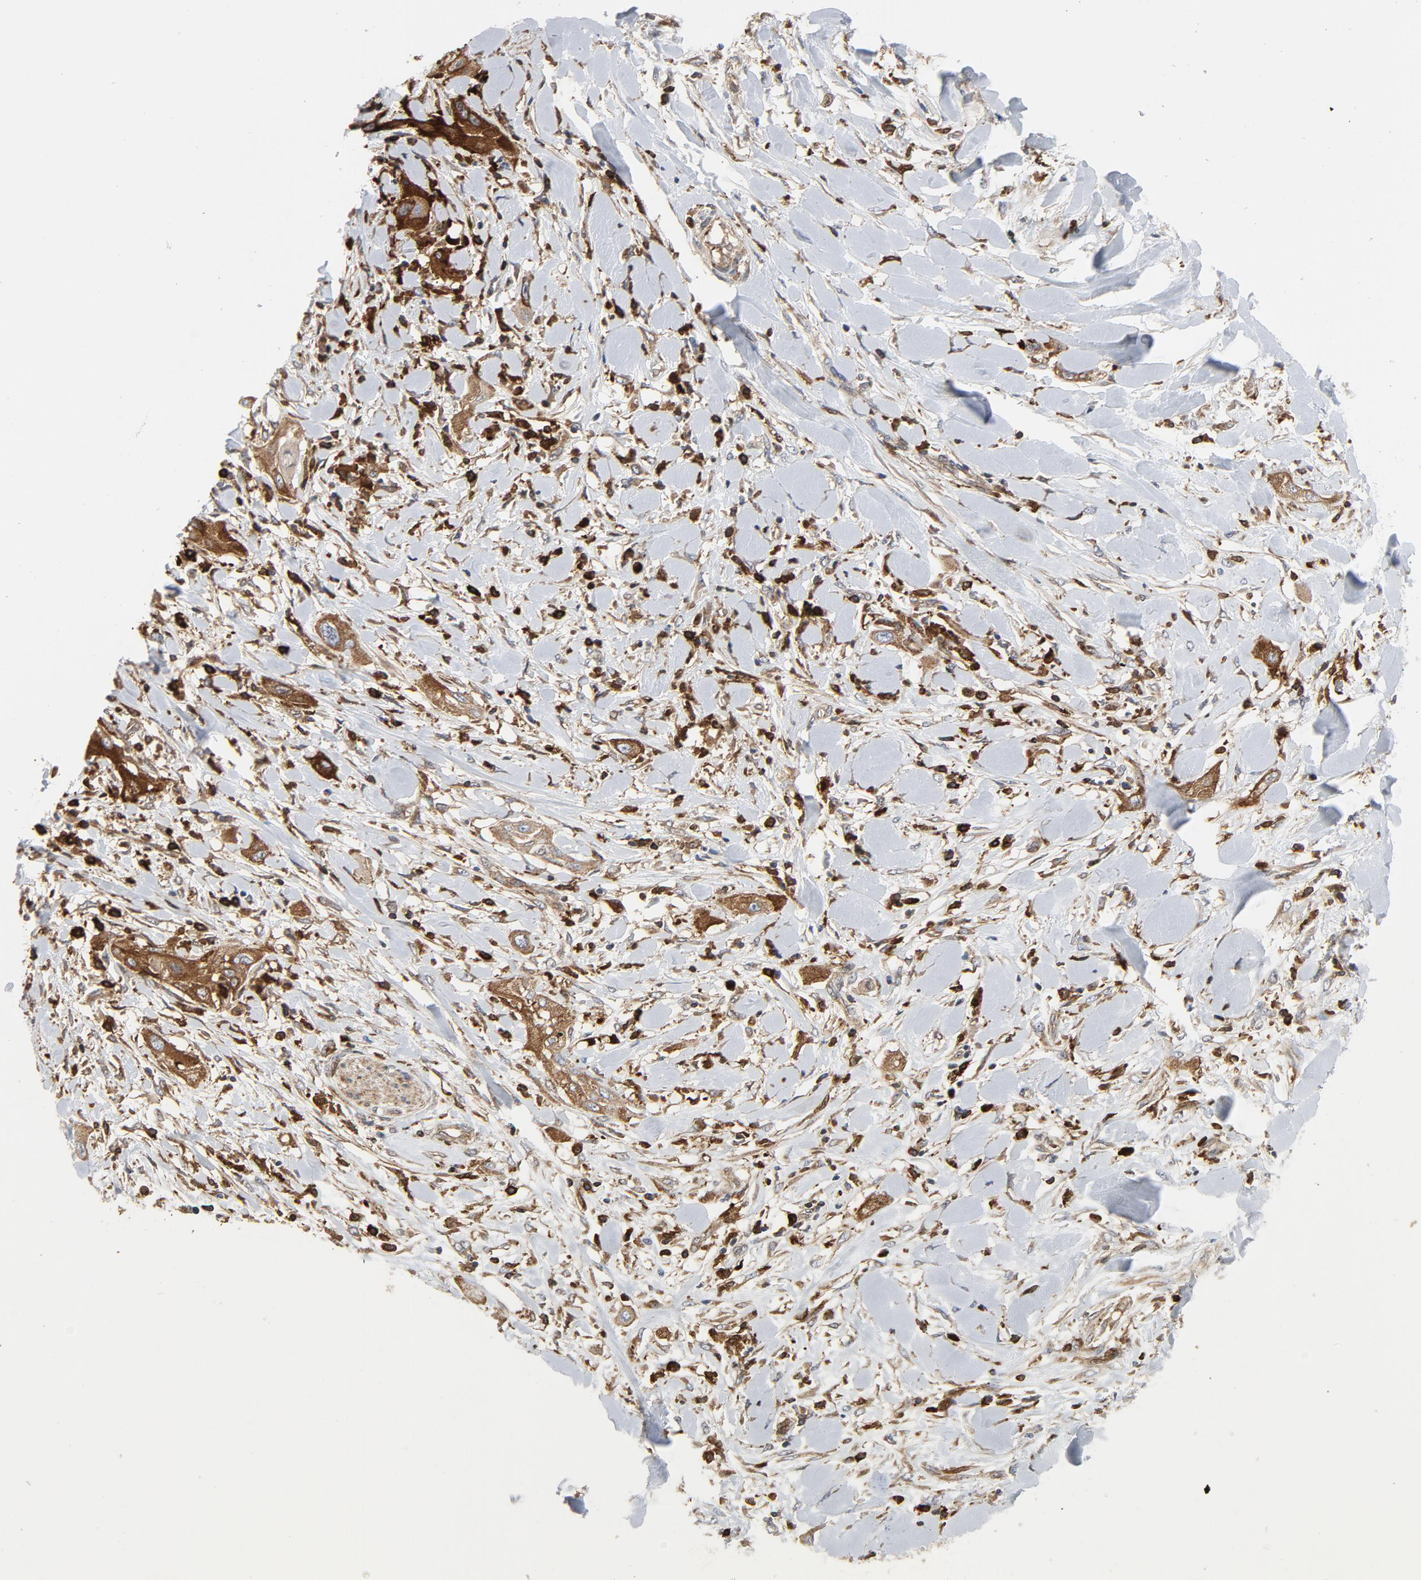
{"staining": {"intensity": "moderate", "quantity": ">75%", "location": "cytoplasmic/membranous"}, "tissue": "lung cancer", "cell_type": "Tumor cells", "image_type": "cancer", "snomed": [{"axis": "morphology", "description": "Squamous cell carcinoma, NOS"}, {"axis": "topography", "description": "Lung"}], "caption": "Immunohistochemical staining of lung cancer displays medium levels of moderate cytoplasmic/membranous protein expression in approximately >75% of tumor cells.", "gene": "YES1", "patient": {"sex": "female", "age": 47}}